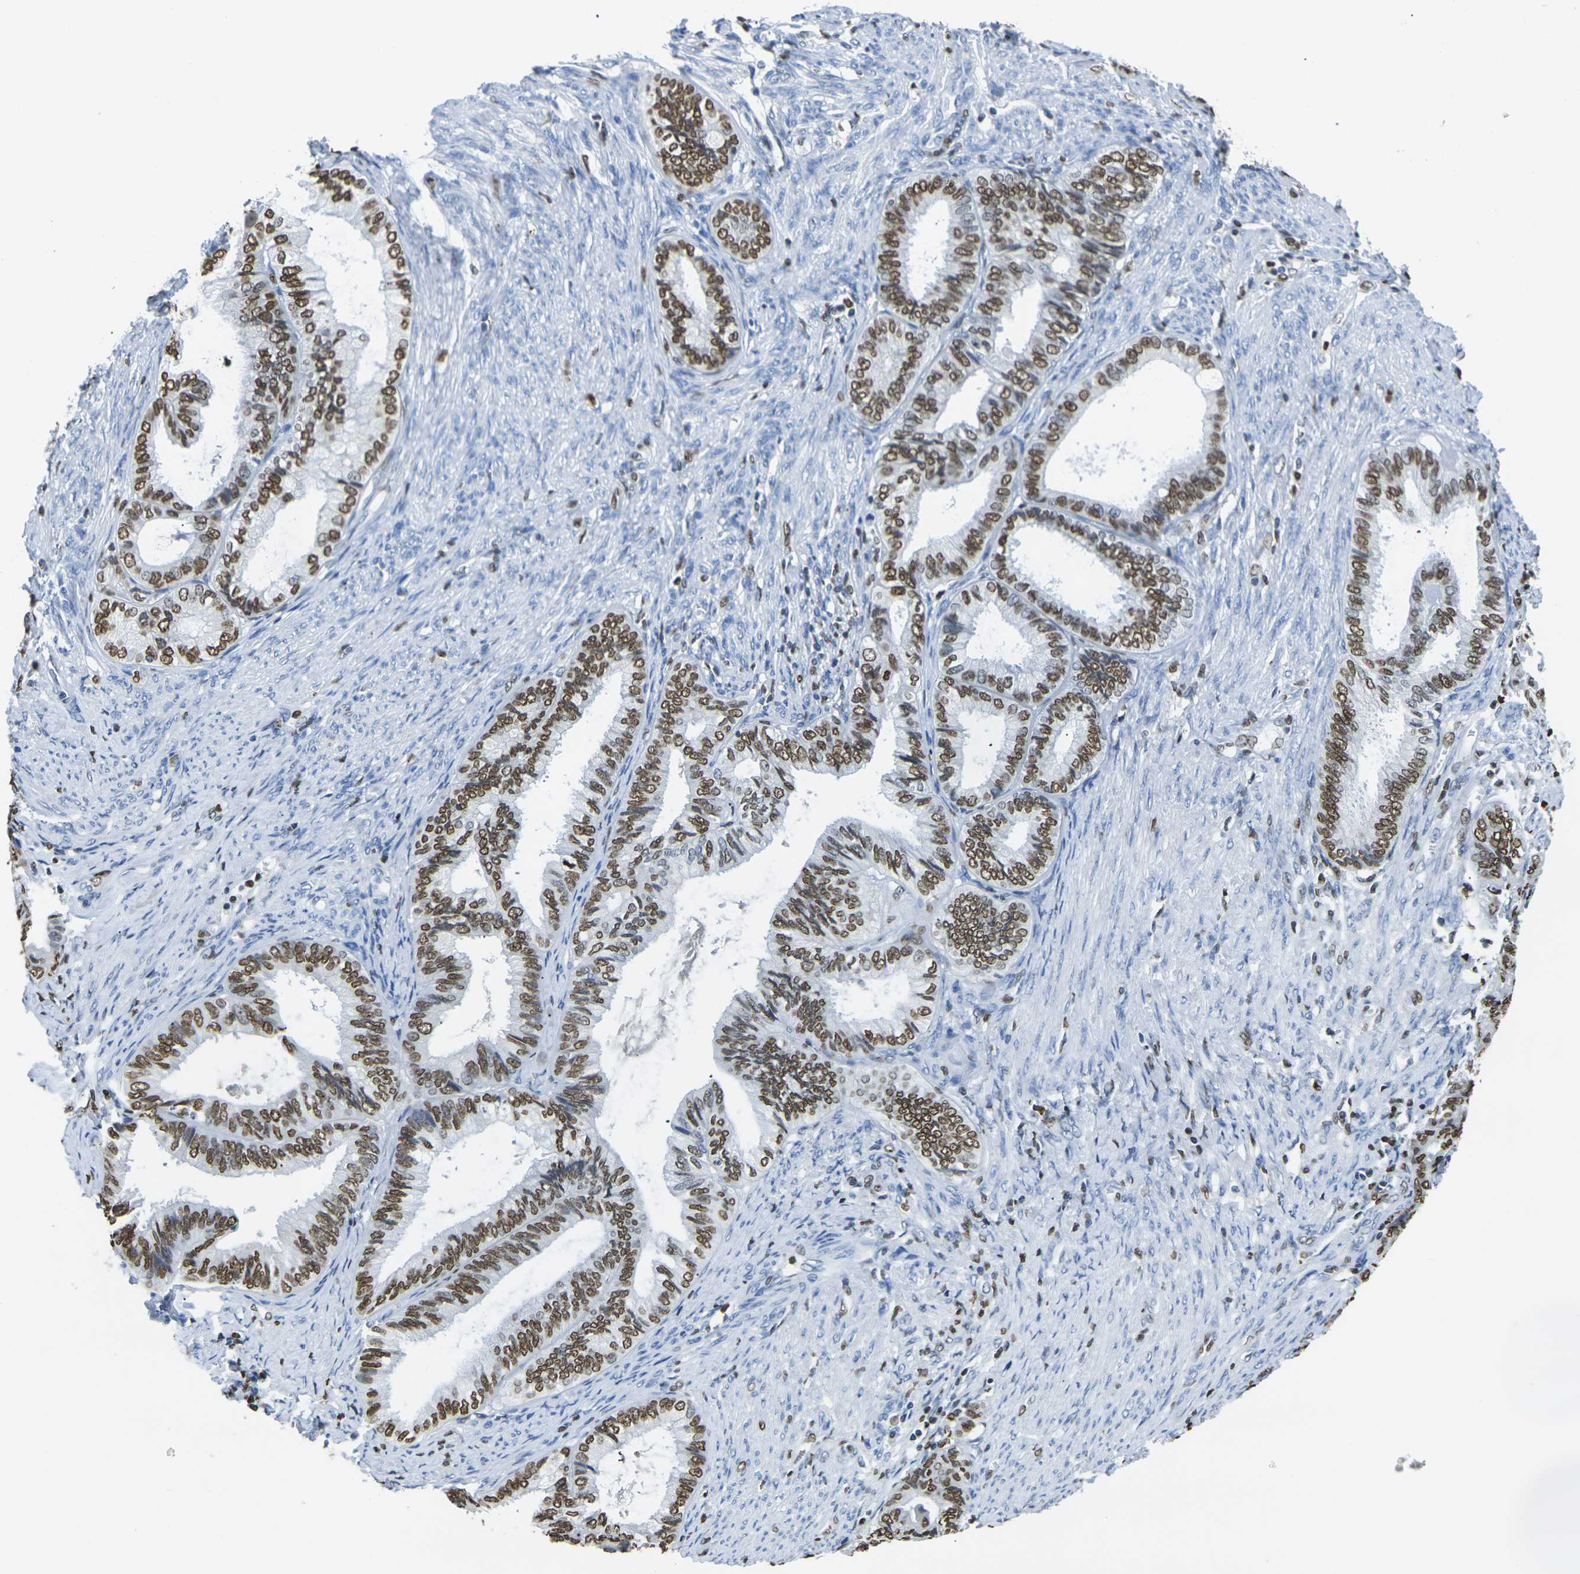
{"staining": {"intensity": "strong", "quantity": ">75%", "location": "nuclear"}, "tissue": "endometrial cancer", "cell_type": "Tumor cells", "image_type": "cancer", "snomed": [{"axis": "morphology", "description": "Adenocarcinoma, NOS"}, {"axis": "topography", "description": "Endometrium"}], "caption": "Endometrial cancer (adenocarcinoma) tissue demonstrates strong nuclear staining in approximately >75% of tumor cells", "gene": "DRAXIN", "patient": {"sex": "female", "age": 86}}